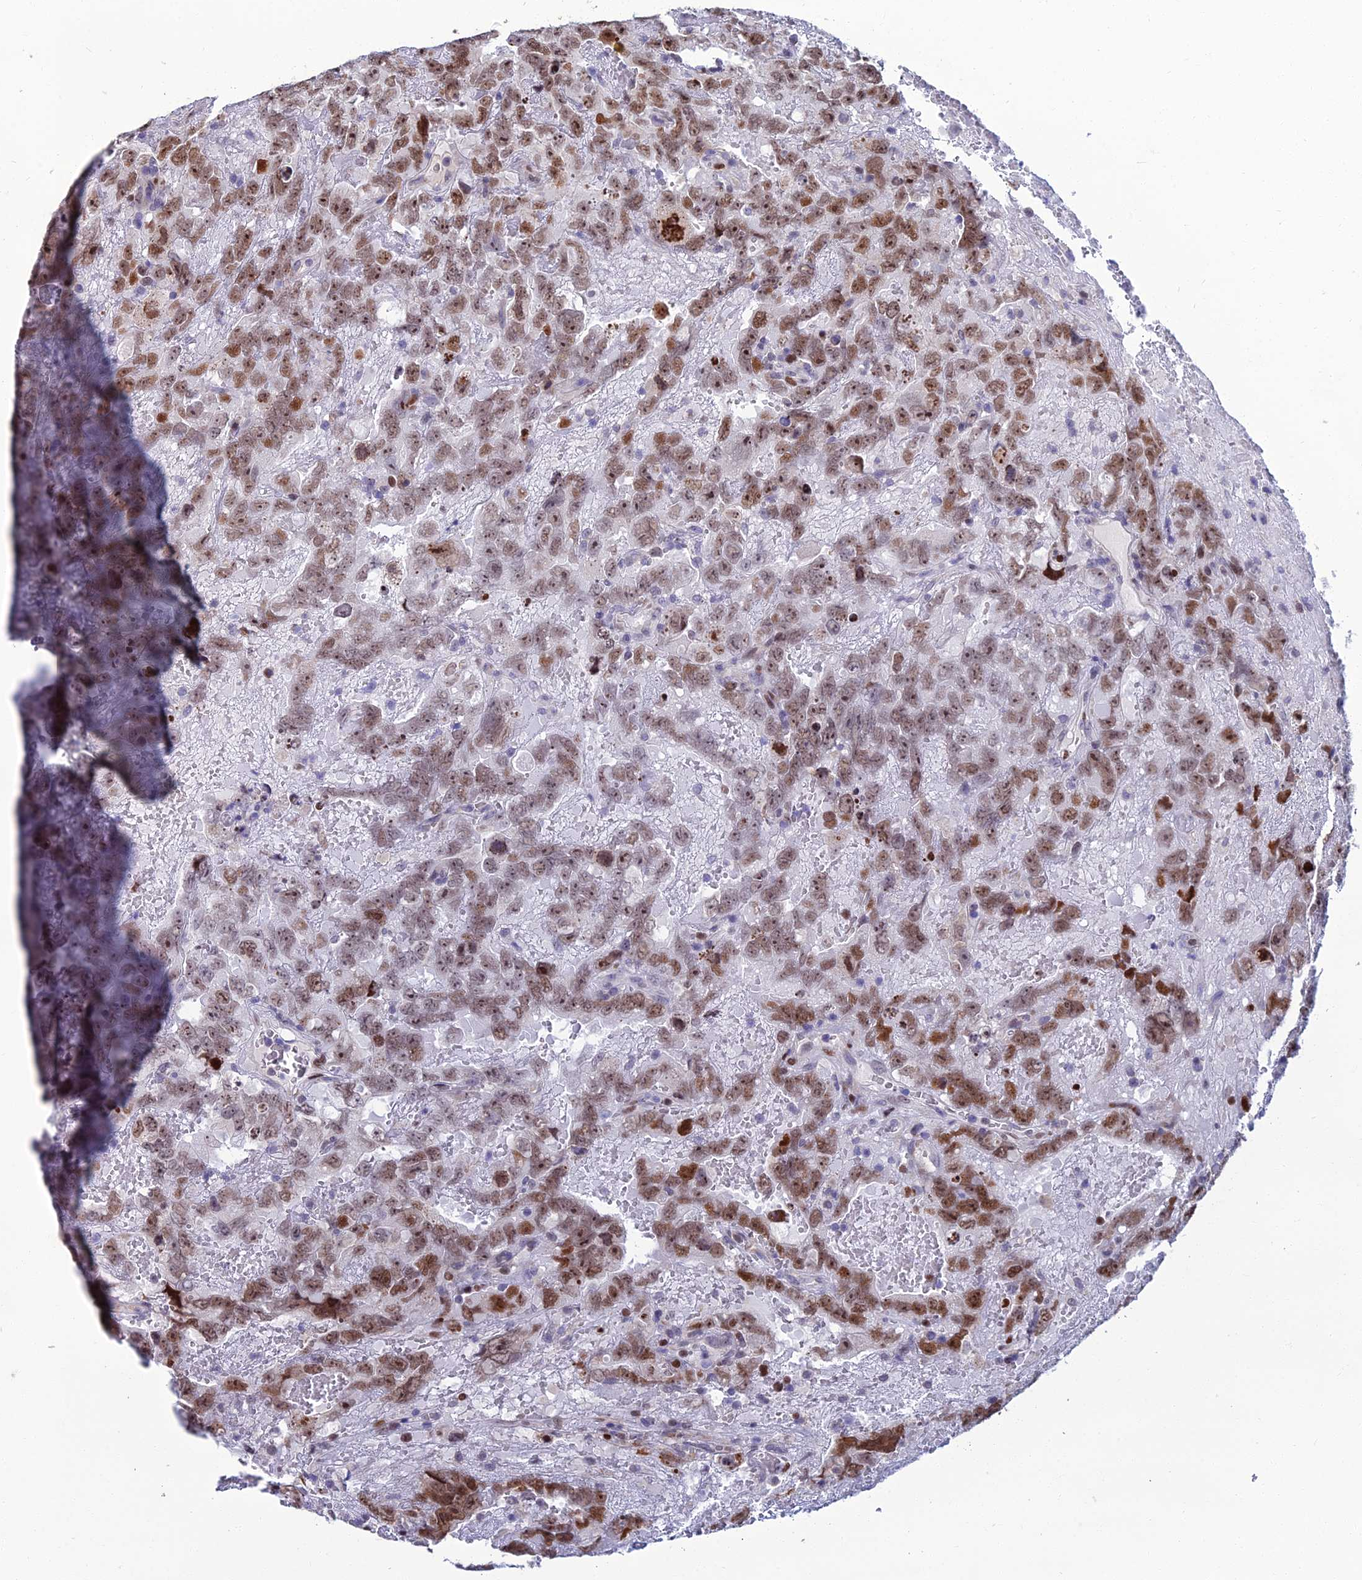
{"staining": {"intensity": "strong", "quantity": ">75%", "location": "nuclear"}, "tissue": "testis cancer", "cell_type": "Tumor cells", "image_type": "cancer", "snomed": [{"axis": "morphology", "description": "Carcinoma, Embryonal, NOS"}, {"axis": "topography", "description": "Testis"}], "caption": "IHC (DAB (3,3'-diaminobenzidine)) staining of testis cancer reveals strong nuclear protein staining in approximately >75% of tumor cells. The staining was performed using DAB (3,3'-diaminobenzidine) to visualize the protein expression in brown, while the nuclei were stained in blue with hematoxylin (Magnification: 20x).", "gene": "TAF9B", "patient": {"sex": "male", "age": 45}}